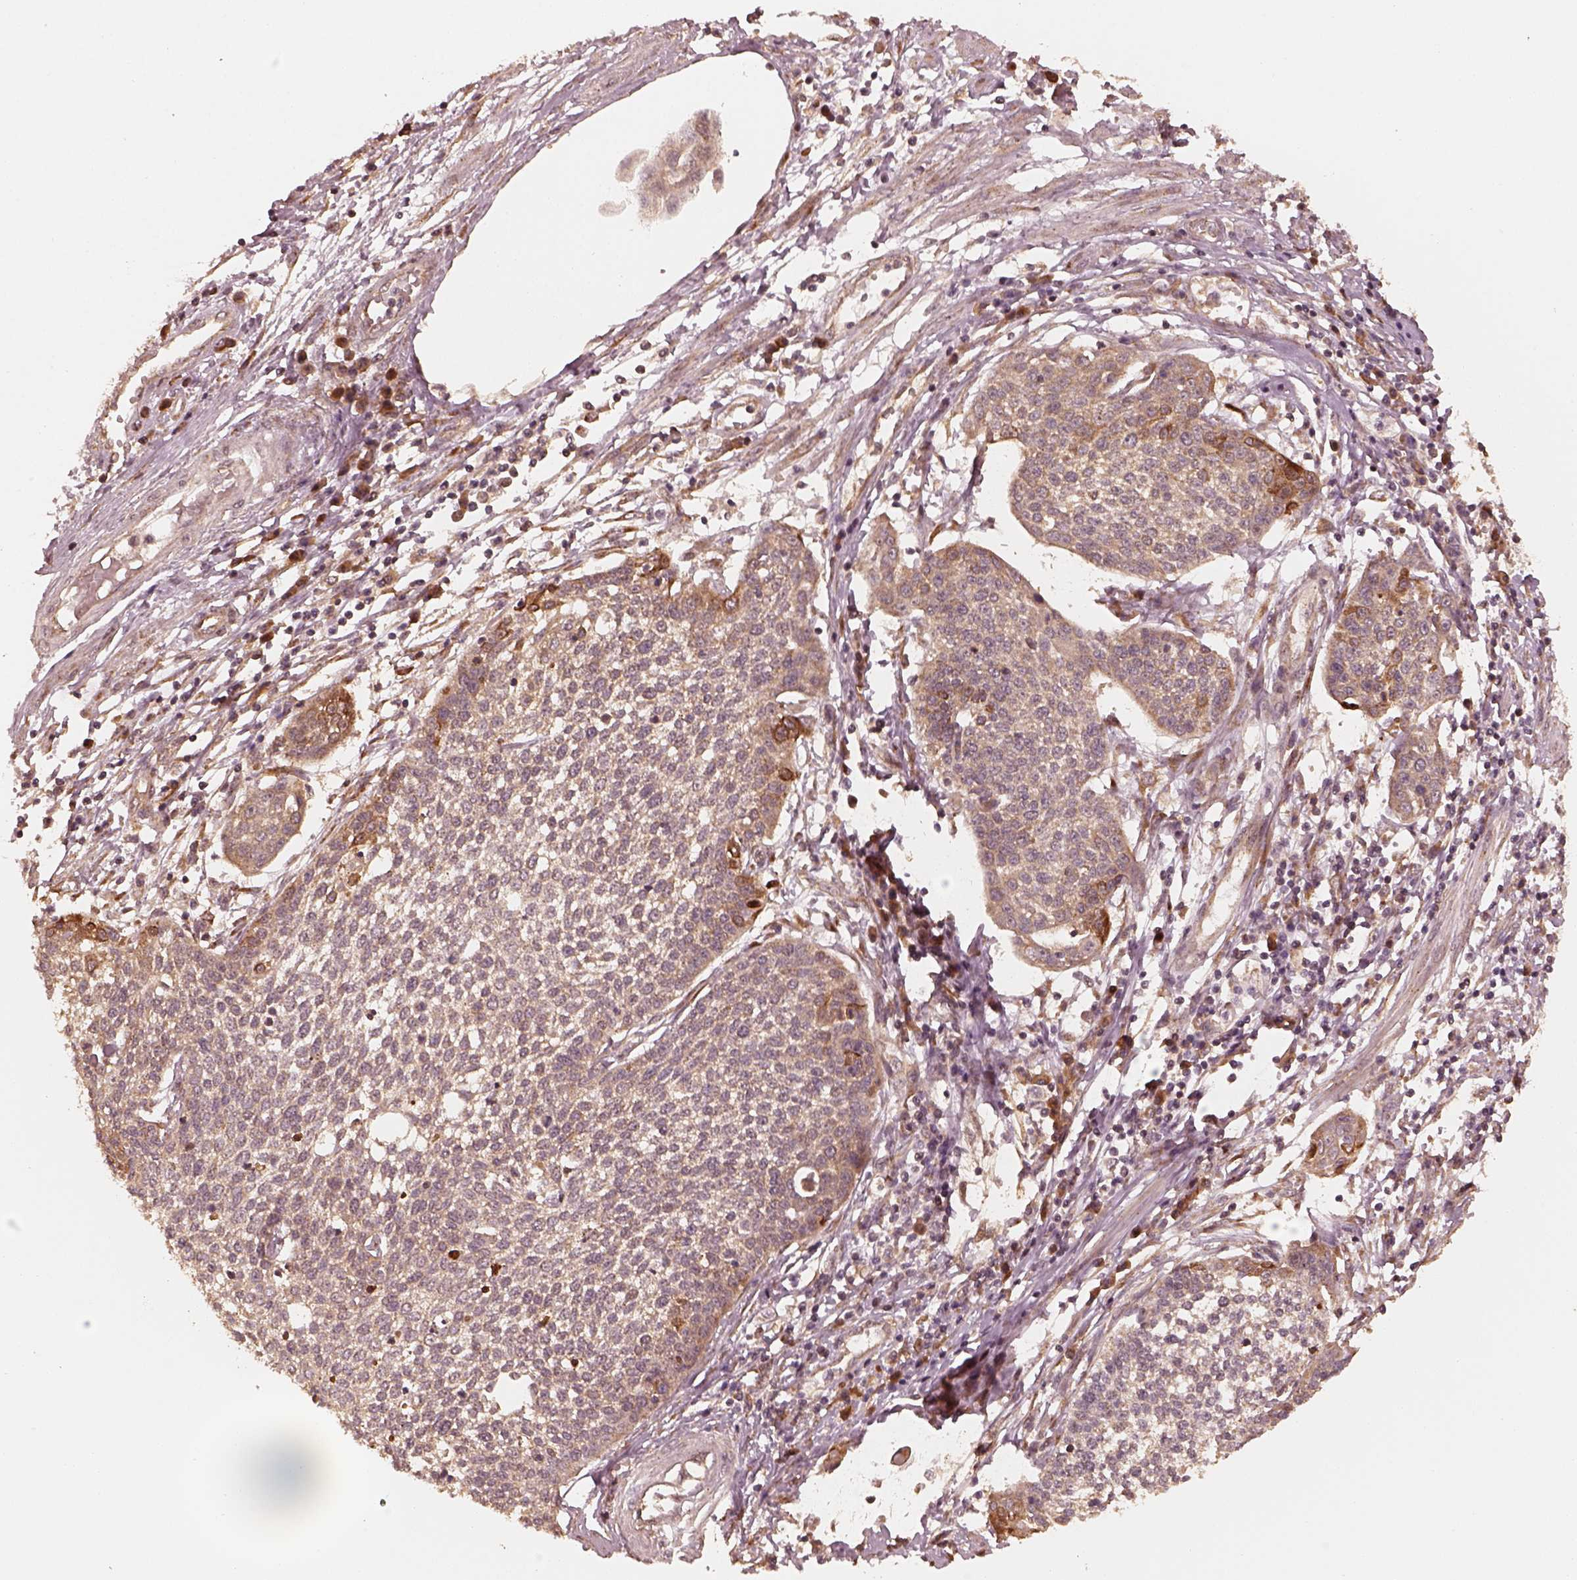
{"staining": {"intensity": "strong", "quantity": "<25%", "location": "cytoplasmic/membranous"}, "tissue": "cervical cancer", "cell_type": "Tumor cells", "image_type": "cancer", "snomed": [{"axis": "morphology", "description": "Squamous cell carcinoma, NOS"}, {"axis": "topography", "description": "Cervix"}], "caption": "Strong cytoplasmic/membranous expression is seen in about <25% of tumor cells in squamous cell carcinoma (cervical). The staining was performed using DAB to visualize the protein expression in brown, while the nuclei were stained in blue with hematoxylin (Magnification: 20x).", "gene": "DNAJC25", "patient": {"sex": "female", "age": 34}}